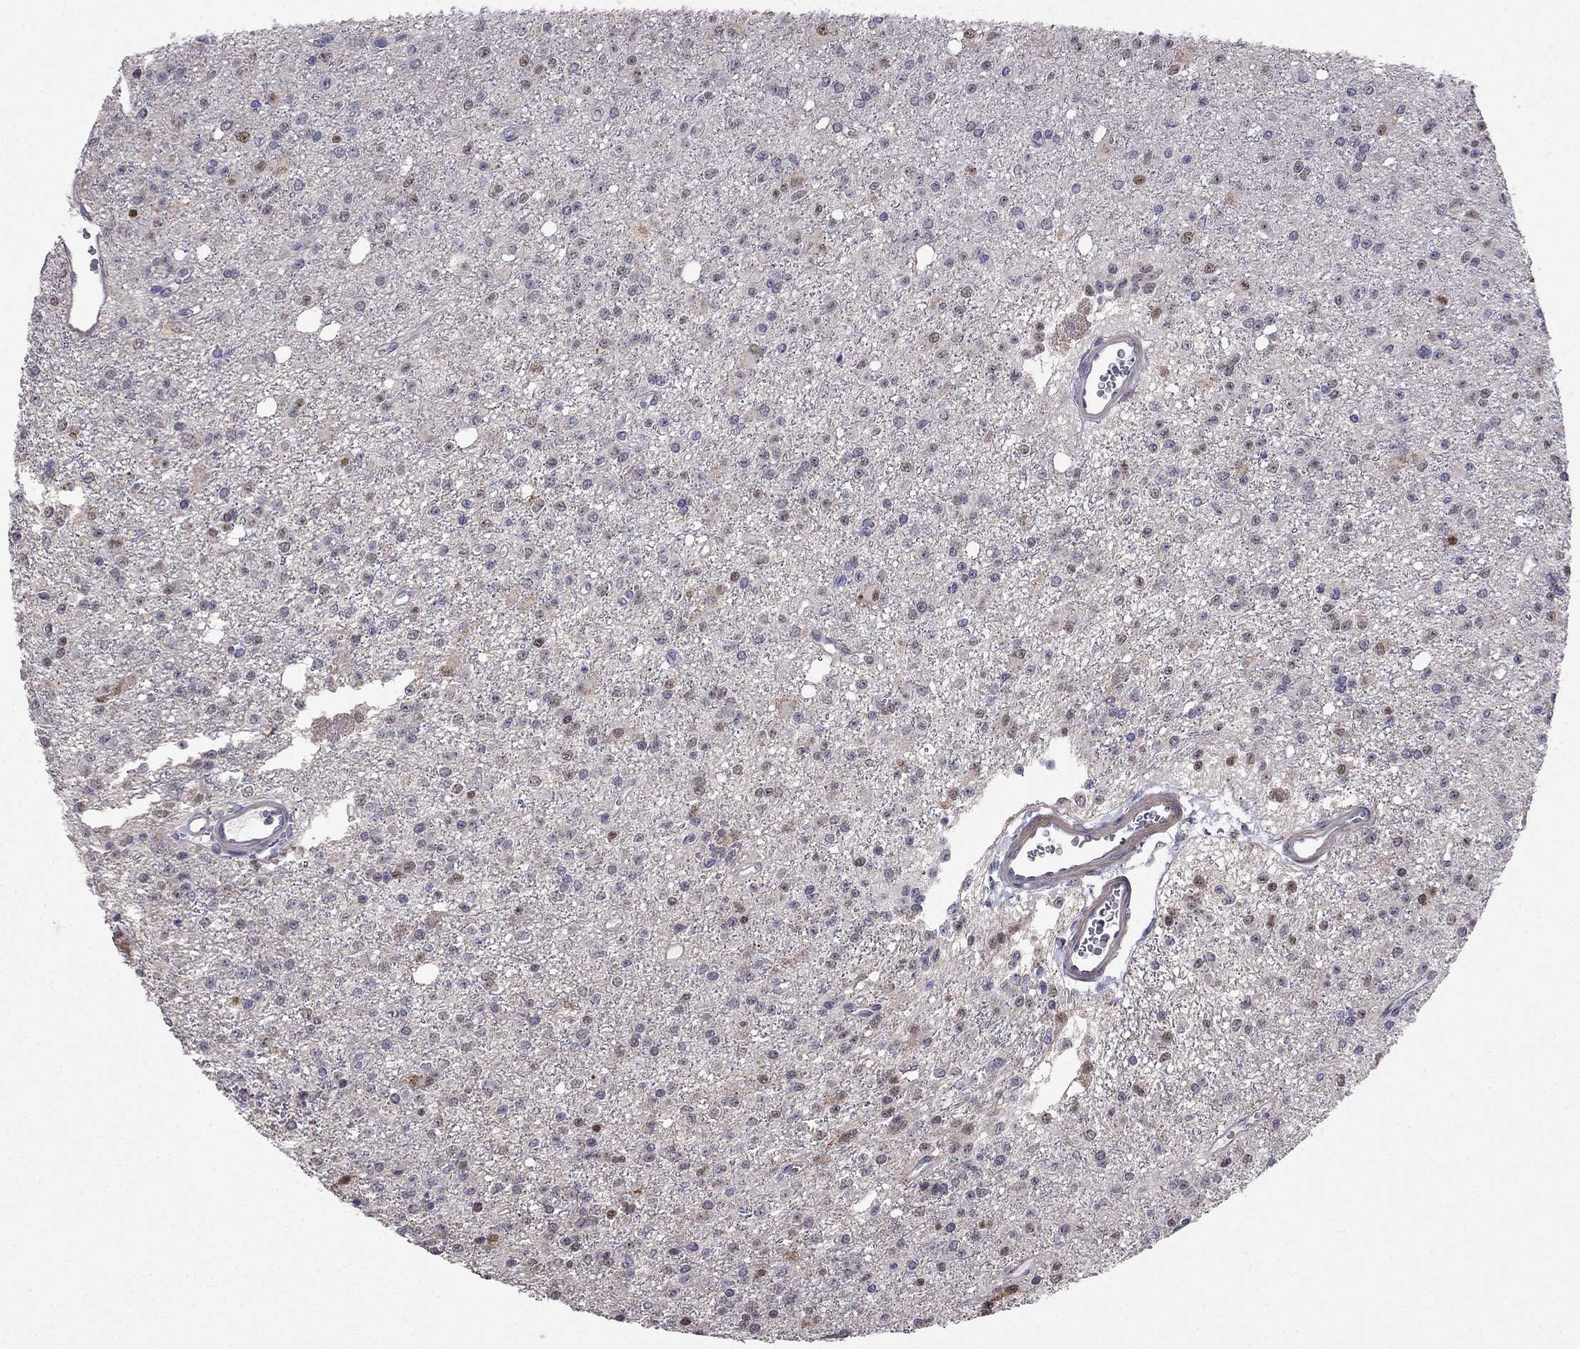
{"staining": {"intensity": "negative", "quantity": "none", "location": "none"}, "tissue": "glioma", "cell_type": "Tumor cells", "image_type": "cancer", "snomed": [{"axis": "morphology", "description": "Glioma, malignant, Low grade"}, {"axis": "topography", "description": "Brain"}], "caption": "Immunohistochemistry (IHC) of malignant glioma (low-grade) reveals no expression in tumor cells.", "gene": "LRRC39", "patient": {"sex": "female", "age": 45}}